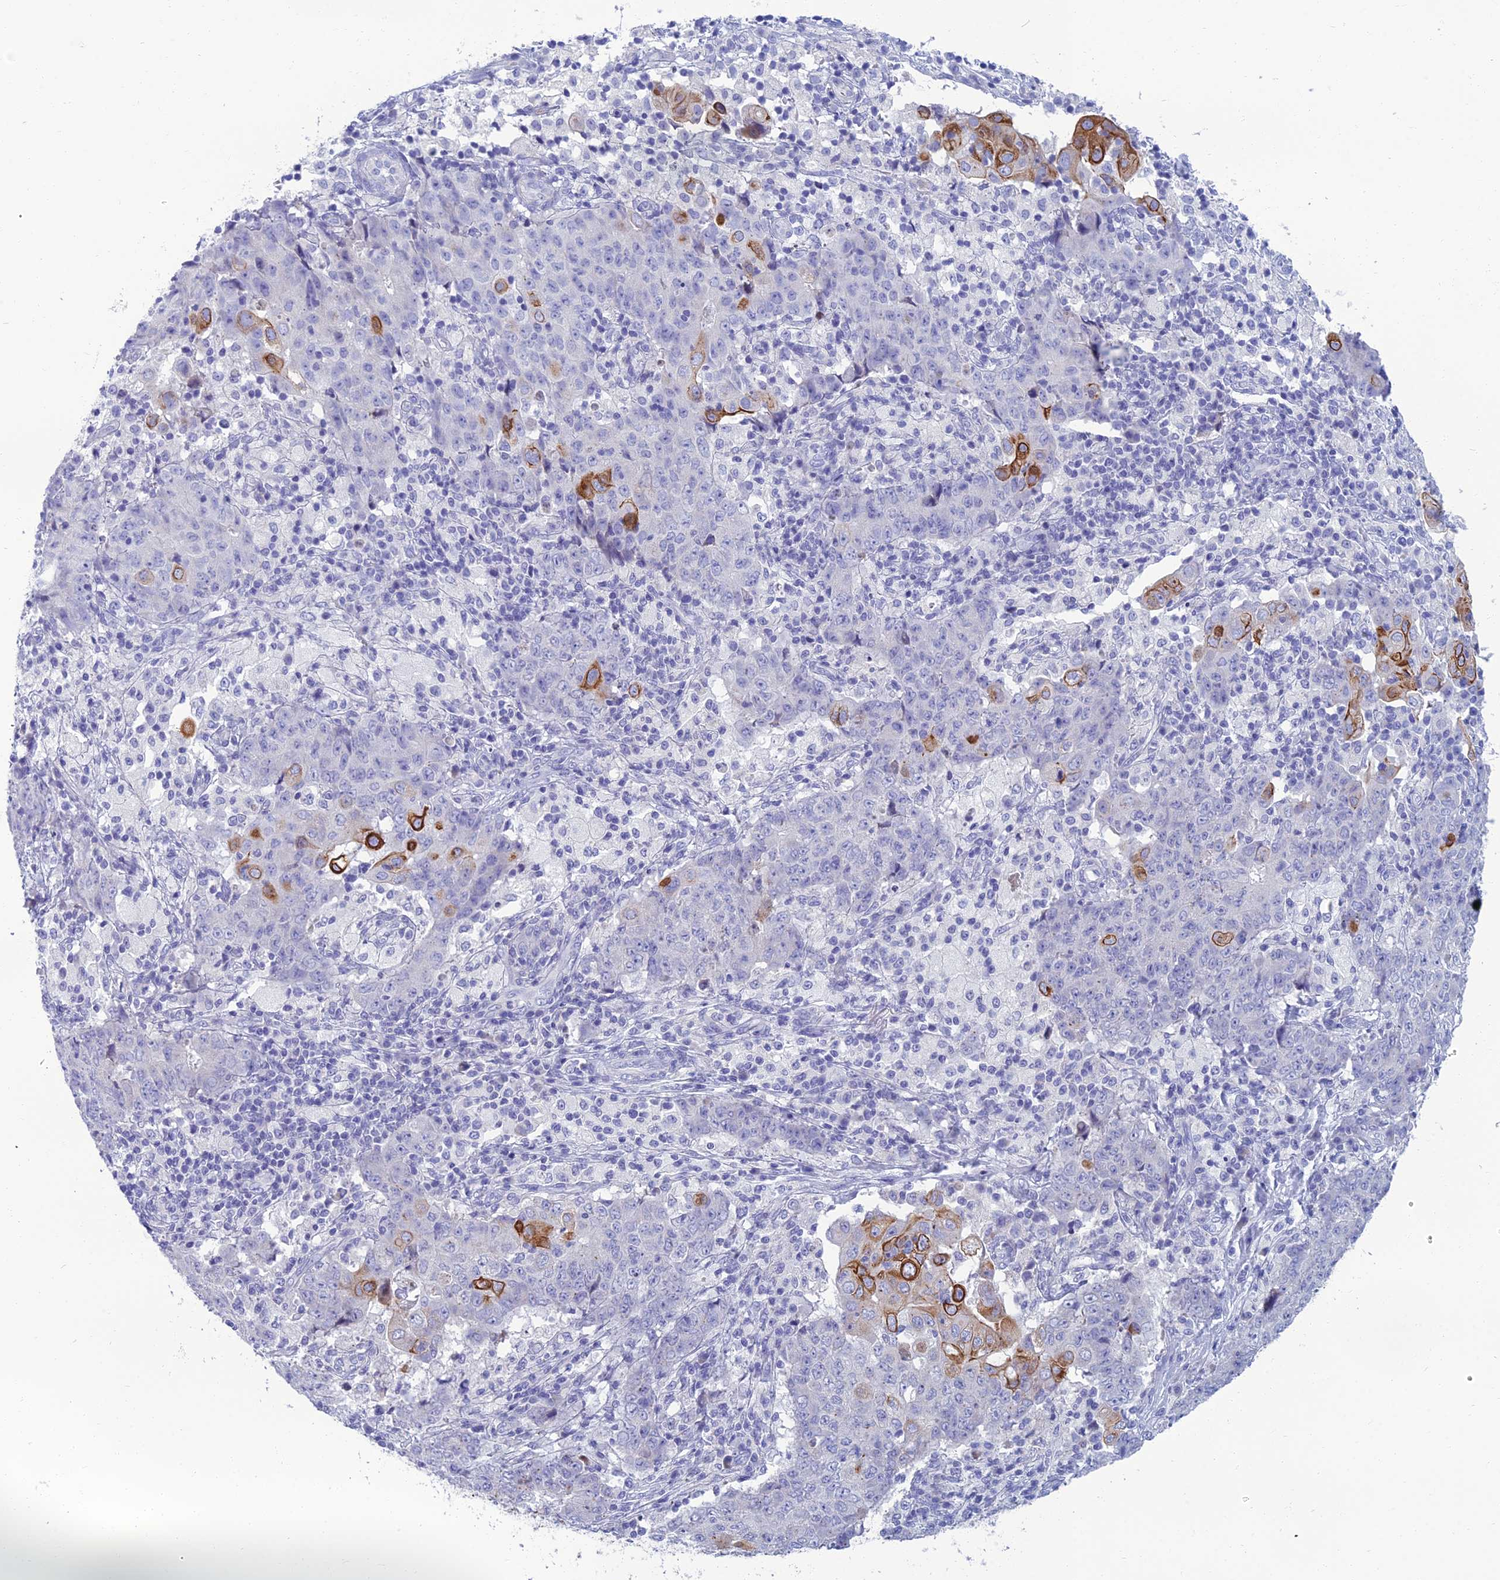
{"staining": {"intensity": "strong", "quantity": "<25%", "location": "cytoplasmic/membranous"}, "tissue": "ovarian cancer", "cell_type": "Tumor cells", "image_type": "cancer", "snomed": [{"axis": "morphology", "description": "Carcinoma, endometroid"}, {"axis": "topography", "description": "Ovary"}], "caption": "This is a photomicrograph of immunohistochemistry staining of ovarian cancer (endometroid carcinoma), which shows strong expression in the cytoplasmic/membranous of tumor cells.", "gene": "SPTLC3", "patient": {"sex": "female", "age": 42}}